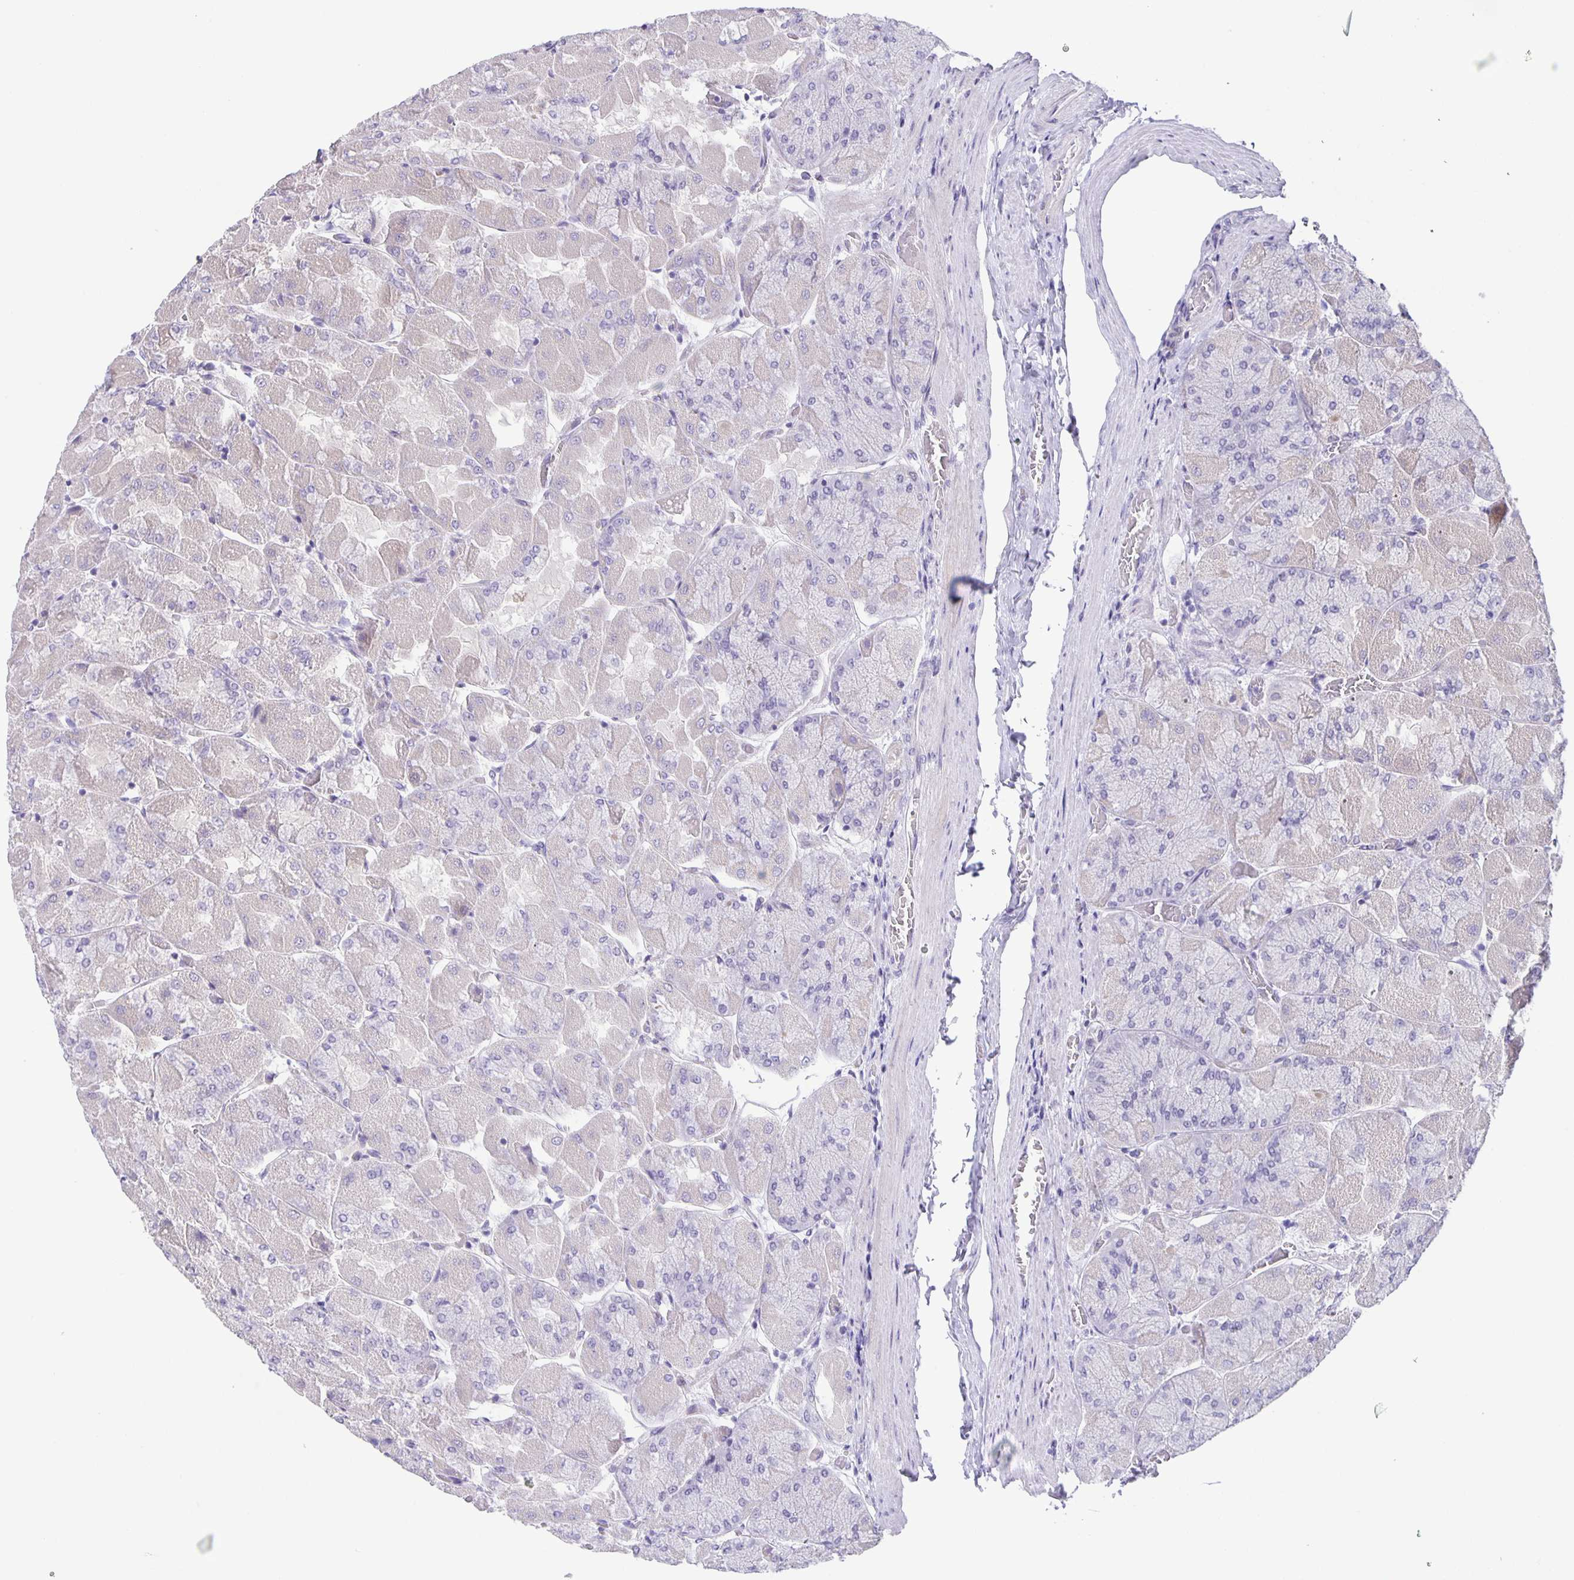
{"staining": {"intensity": "weak", "quantity": "<25%", "location": "cytoplasmic/membranous"}, "tissue": "stomach", "cell_type": "Glandular cells", "image_type": "normal", "snomed": [{"axis": "morphology", "description": "Normal tissue, NOS"}, {"axis": "topography", "description": "Stomach"}], "caption": "This photomicrograph is of normal stomach stained with IHC to label a protein in brown with the nuclei are counter-stained blue. There is no positivity in glandular cells. Brightfield microscopy of immunohistochemistry stained with DAB (brown) and hematoxylin (blue), captured at high magnification.", "gene": "PHRF1", "patient": {"sex": "female", "age": 61}}